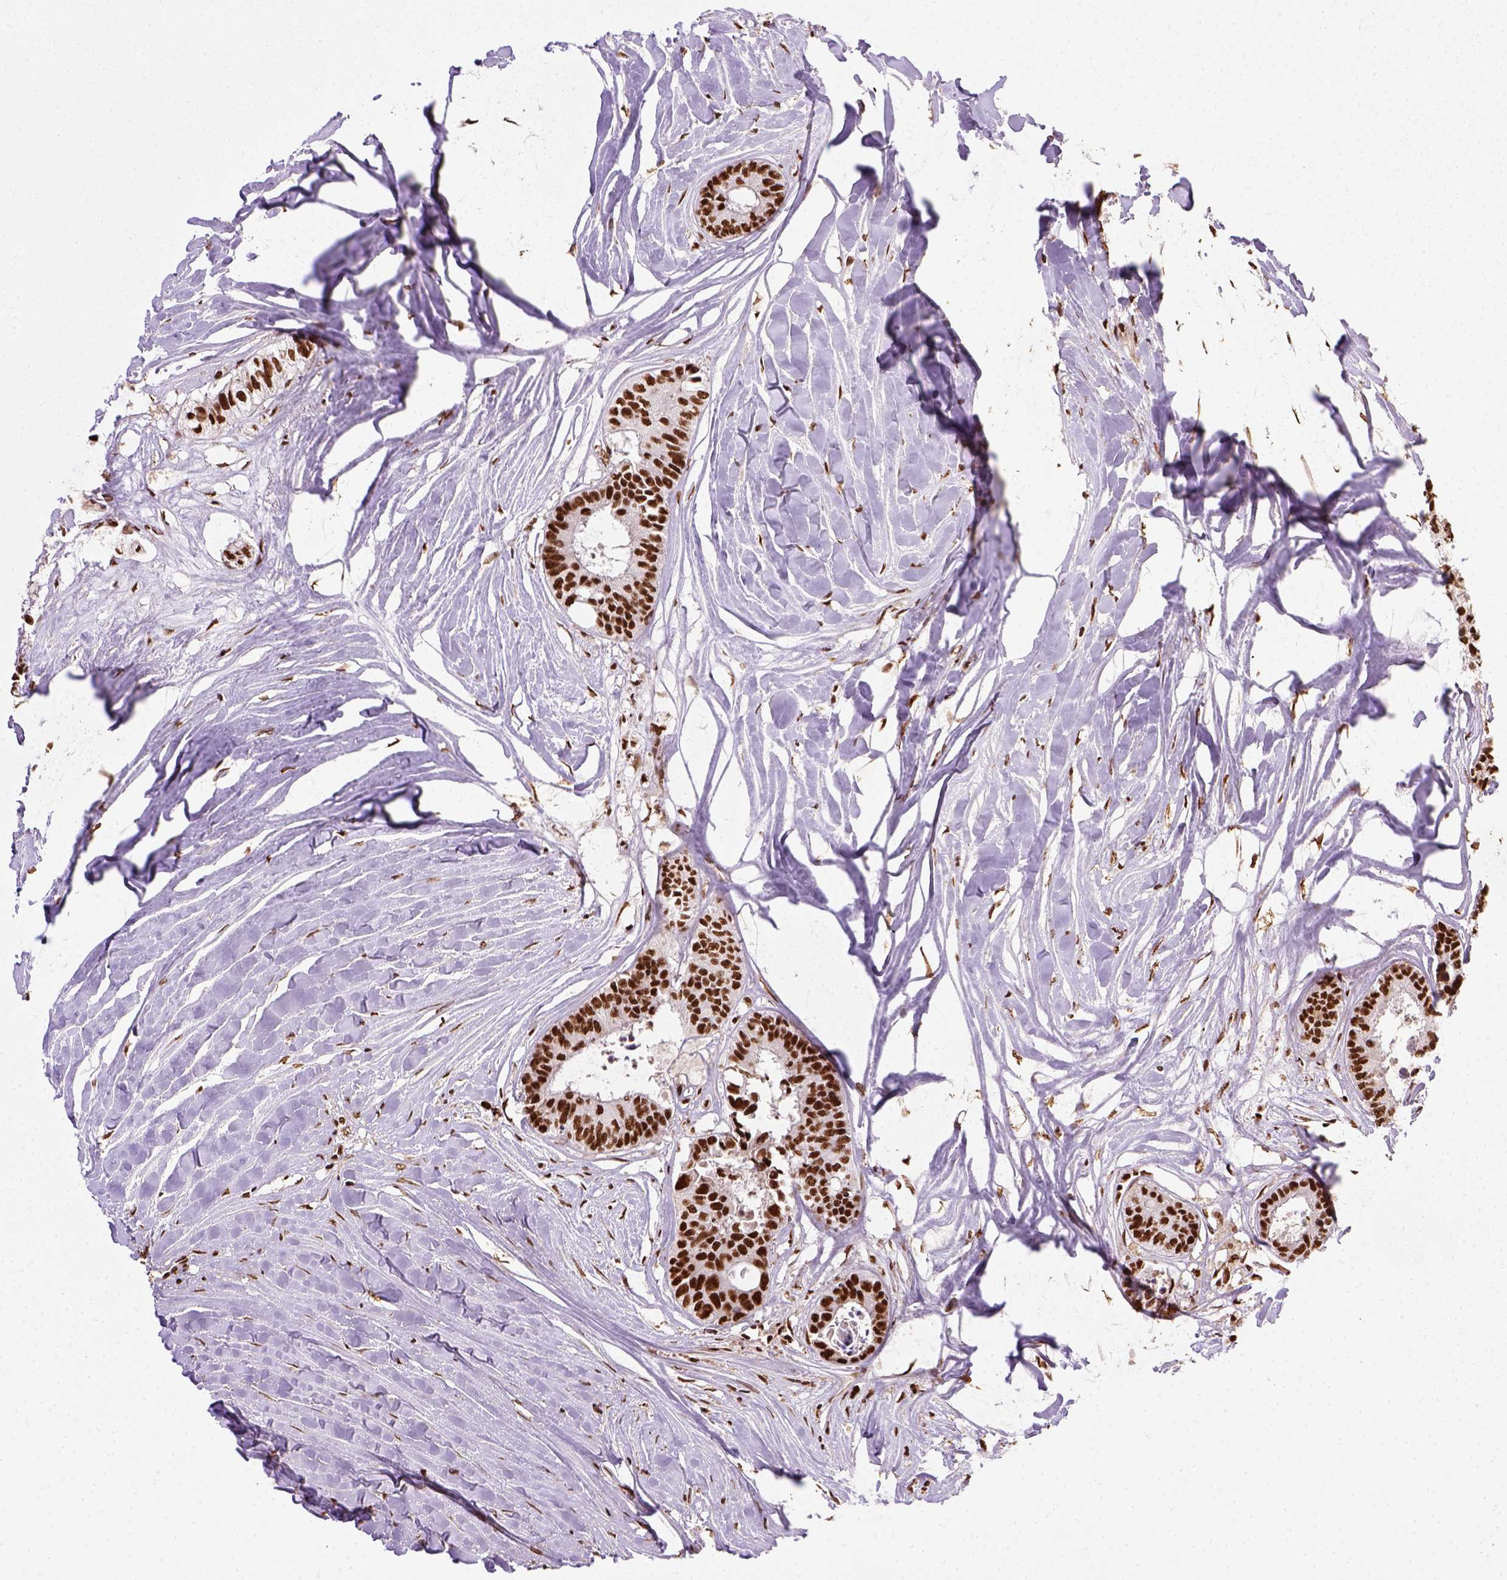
{"staining": {"intensity": "strong", "quantity": ">75%", "location": "nuclear"}, "tissue": "colorectal cancer", "cell_type": "Tumor cells", "image_type": "cancer", "snomed": [{"axis": "morphology", "description": "Adenocarcinoma, NOS"}, {"axis": "topography", "description": "Colon"}, {"axis": "topography", "description": "Rectum"}], "caption": "The histopathology image shows immunohistochemical staining of colorectal cancer (adenocarcinoma). There is strong nuclear positivity is identified in about >75% of tumor cells.", "gene": "CCAR1", "patient": {"sex": "male", "age": 57}}